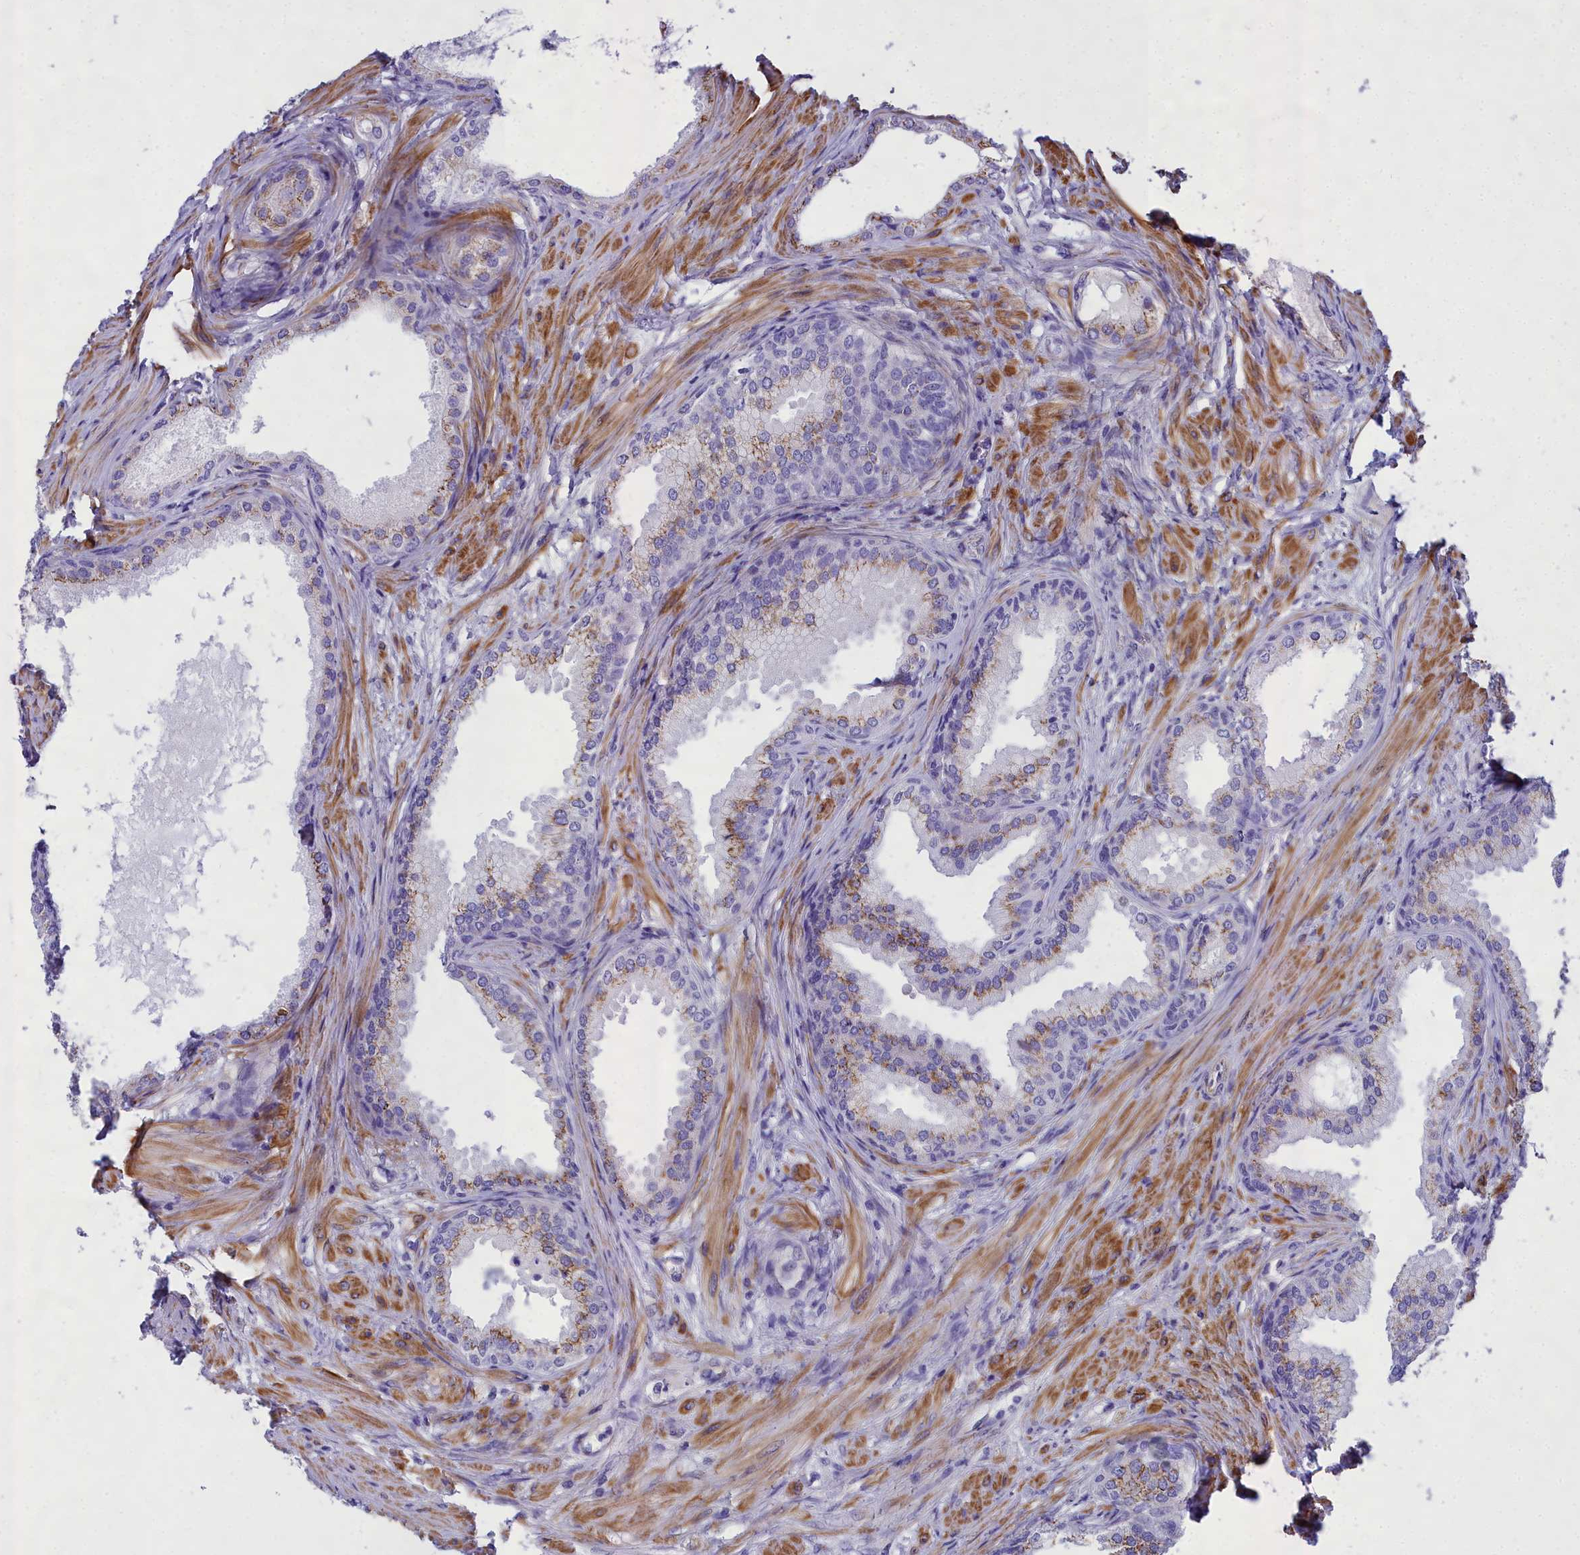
{"staining": {"intensity": "moderate", "quantity": ">75%", "location": "cytoplasmic/membranous"}, "tissue": "prostate cancer", "cell_type": "Tumor cells", "image_type": "cancer", "snomed": [{"axis": "morphology", "description": "Adenocarcinoma, High grade"}, {"axis": "topography", "description": "Prostate"}], "caption": "Adenocarcinoma (high-grade) (prostate) stained with immunohistochemistry reveals moderate cytoplasmic/membranous staining in approximately >75% of tumor cells.", "gene": "GFRA1", "patient": {"sex": "male", "age": 59}}